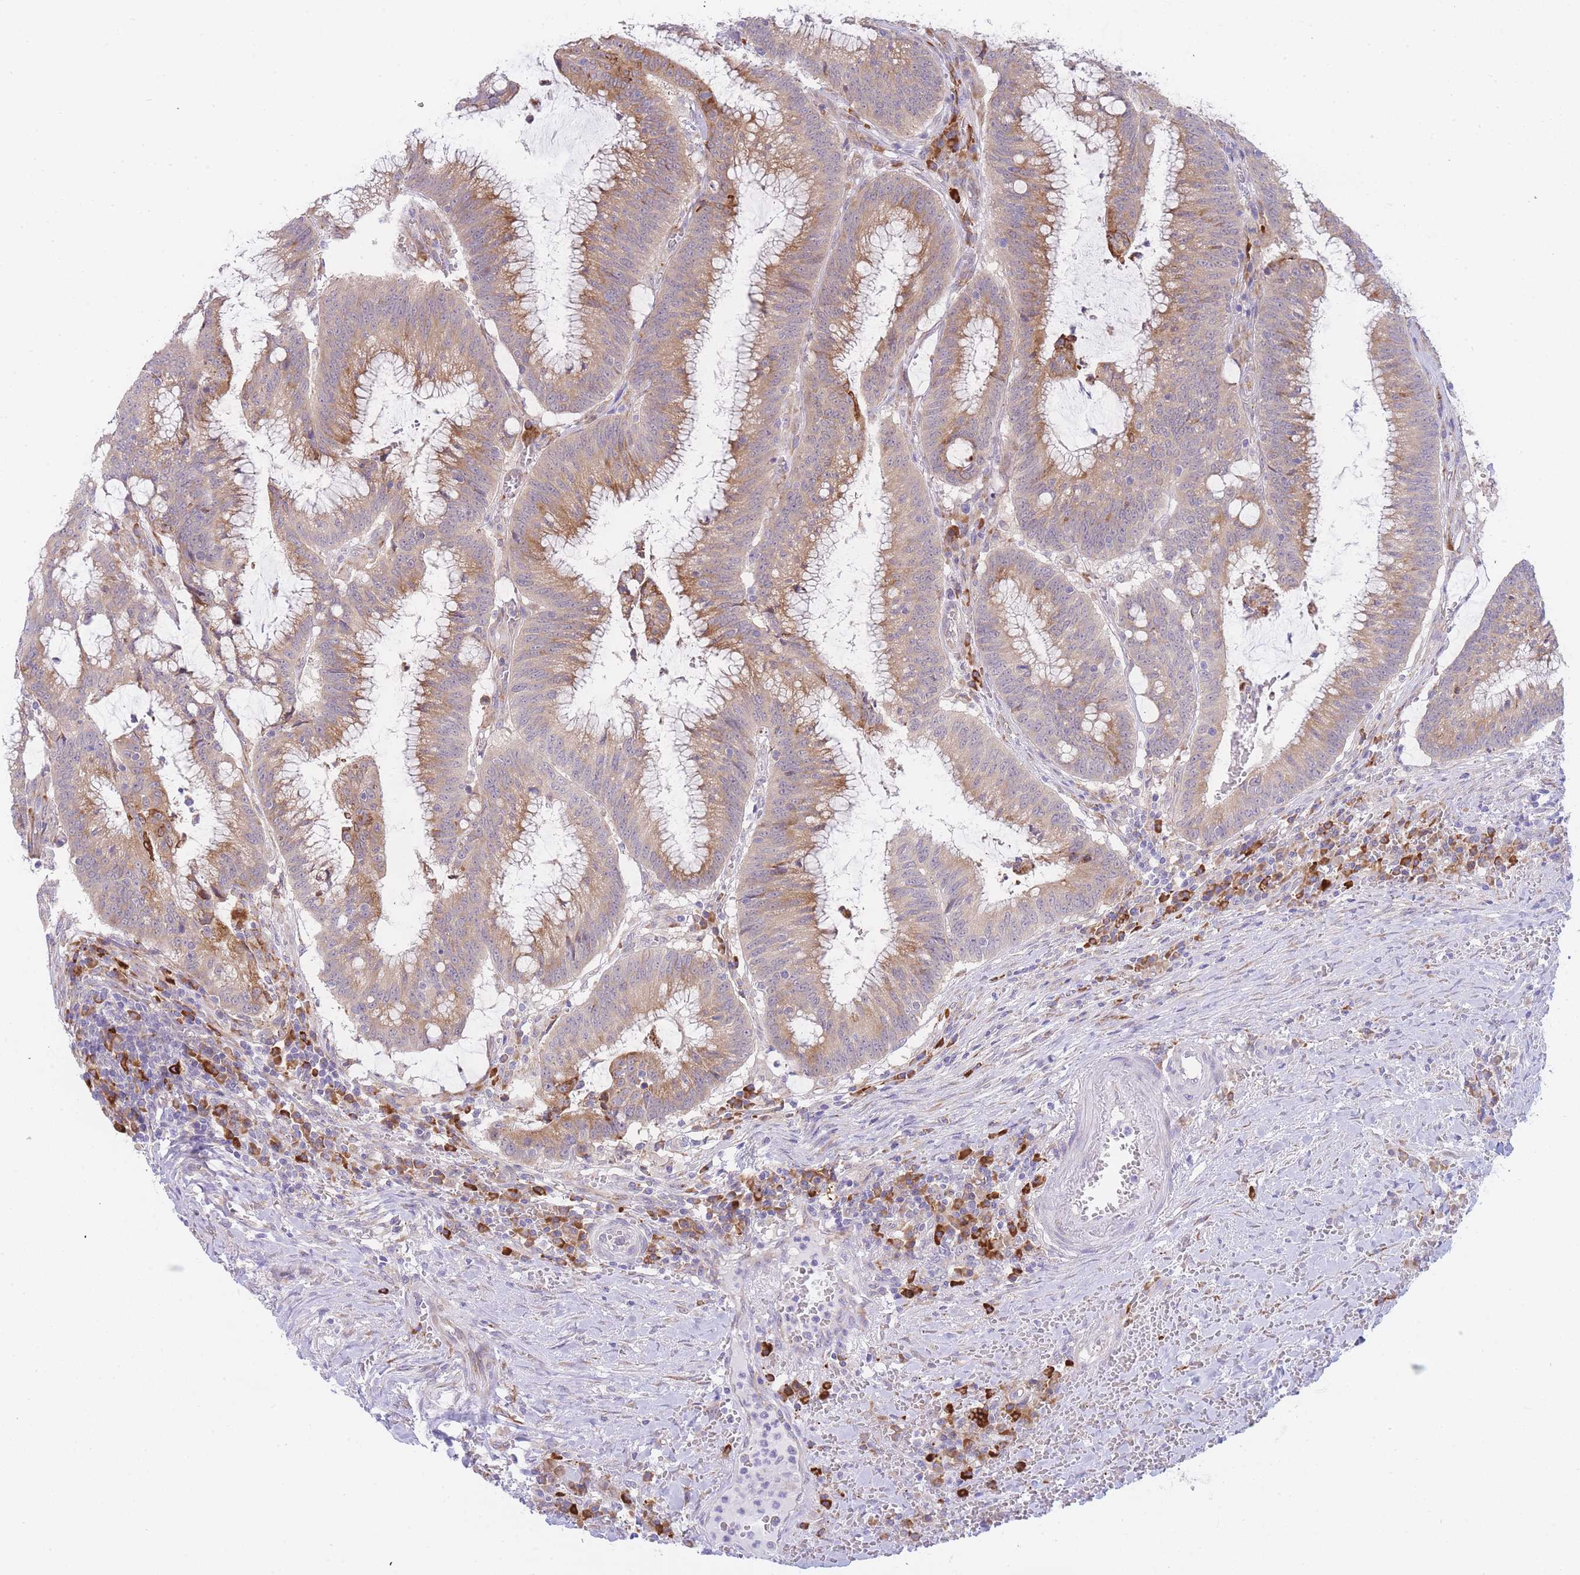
{"staining": {"intensity": "moderate", "quantity": ">75%", "location": "cytoplasmic/membranous"}, "tissue": "colorectal cancer", "cell_type": "Tumor cells", "image_type": "cancer", "snomed": [{"axis": "morphology", "description": "Adenocarcinoma, NOS"}, {"axis": "topography", "description": "Rectum"}], "caption": "Protein staining by IHC exhibits moderate cytoplasmic/membranous expression in approximately >75% of tumor cells in colorectal adenocarcinoma. The protein of interest is stained brown, and the nuclei are stained in blue (DAB IHC with brightfield microscopy, high magnification).", "gene": "ZNF510", "patient": {"sex": "female", "age": 77}}